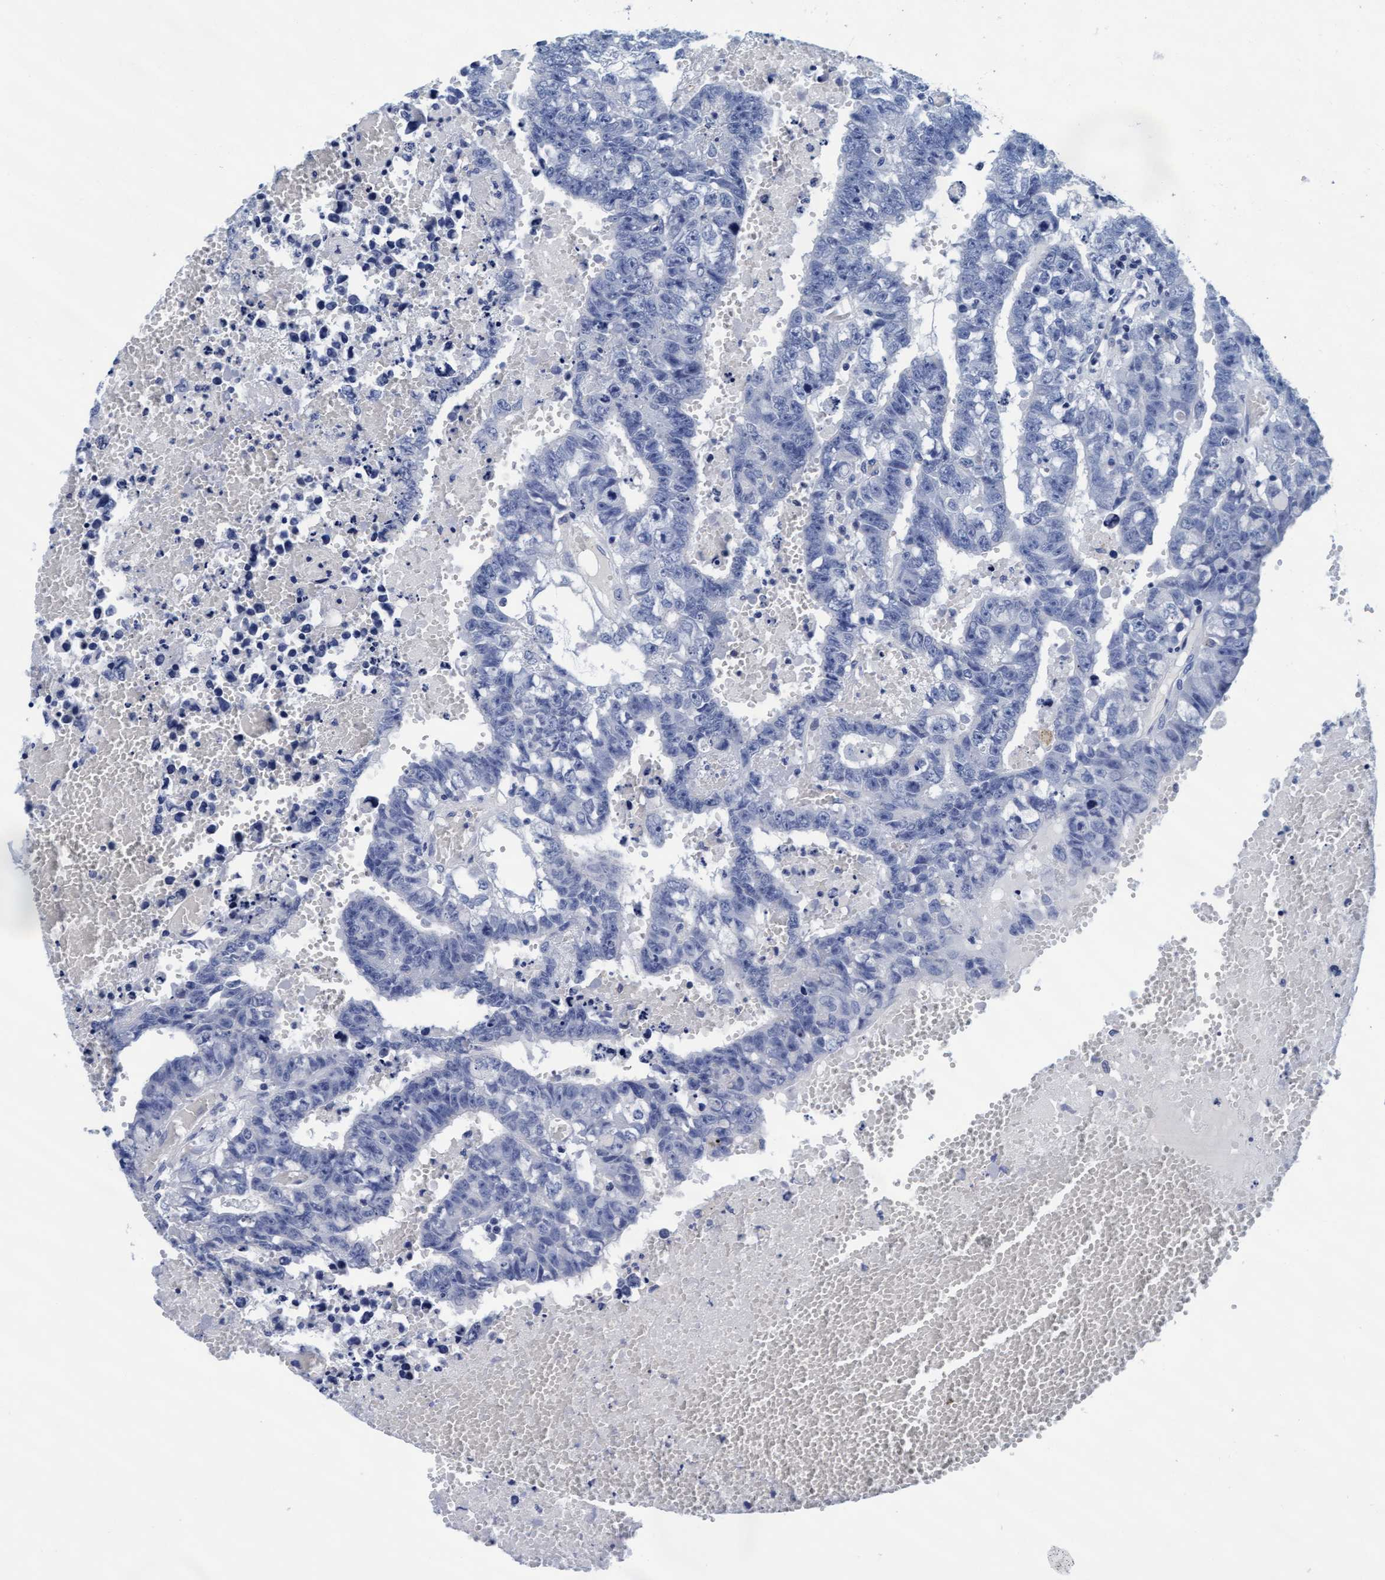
{"staining": {"intensity": "negative", "quantity": "none", "location": "none"}, "tissue": "testis cancer", "cell_type": "Tumor cells", "image_type": "cancer", "snomed": [{"axis": "morphology", "description": "Carcinoma, Embryonal, NOS"}, {"axis": "topography", "description": "Testis"}], "caption": "Testis cancer (embryonal carcinoma) was stained to show a protein in brown. There is no significant expression in tumor cells. Nuclei are stained in blue.", "gene": "ARSG", "patient": {"sex": "male", "age": 25}}